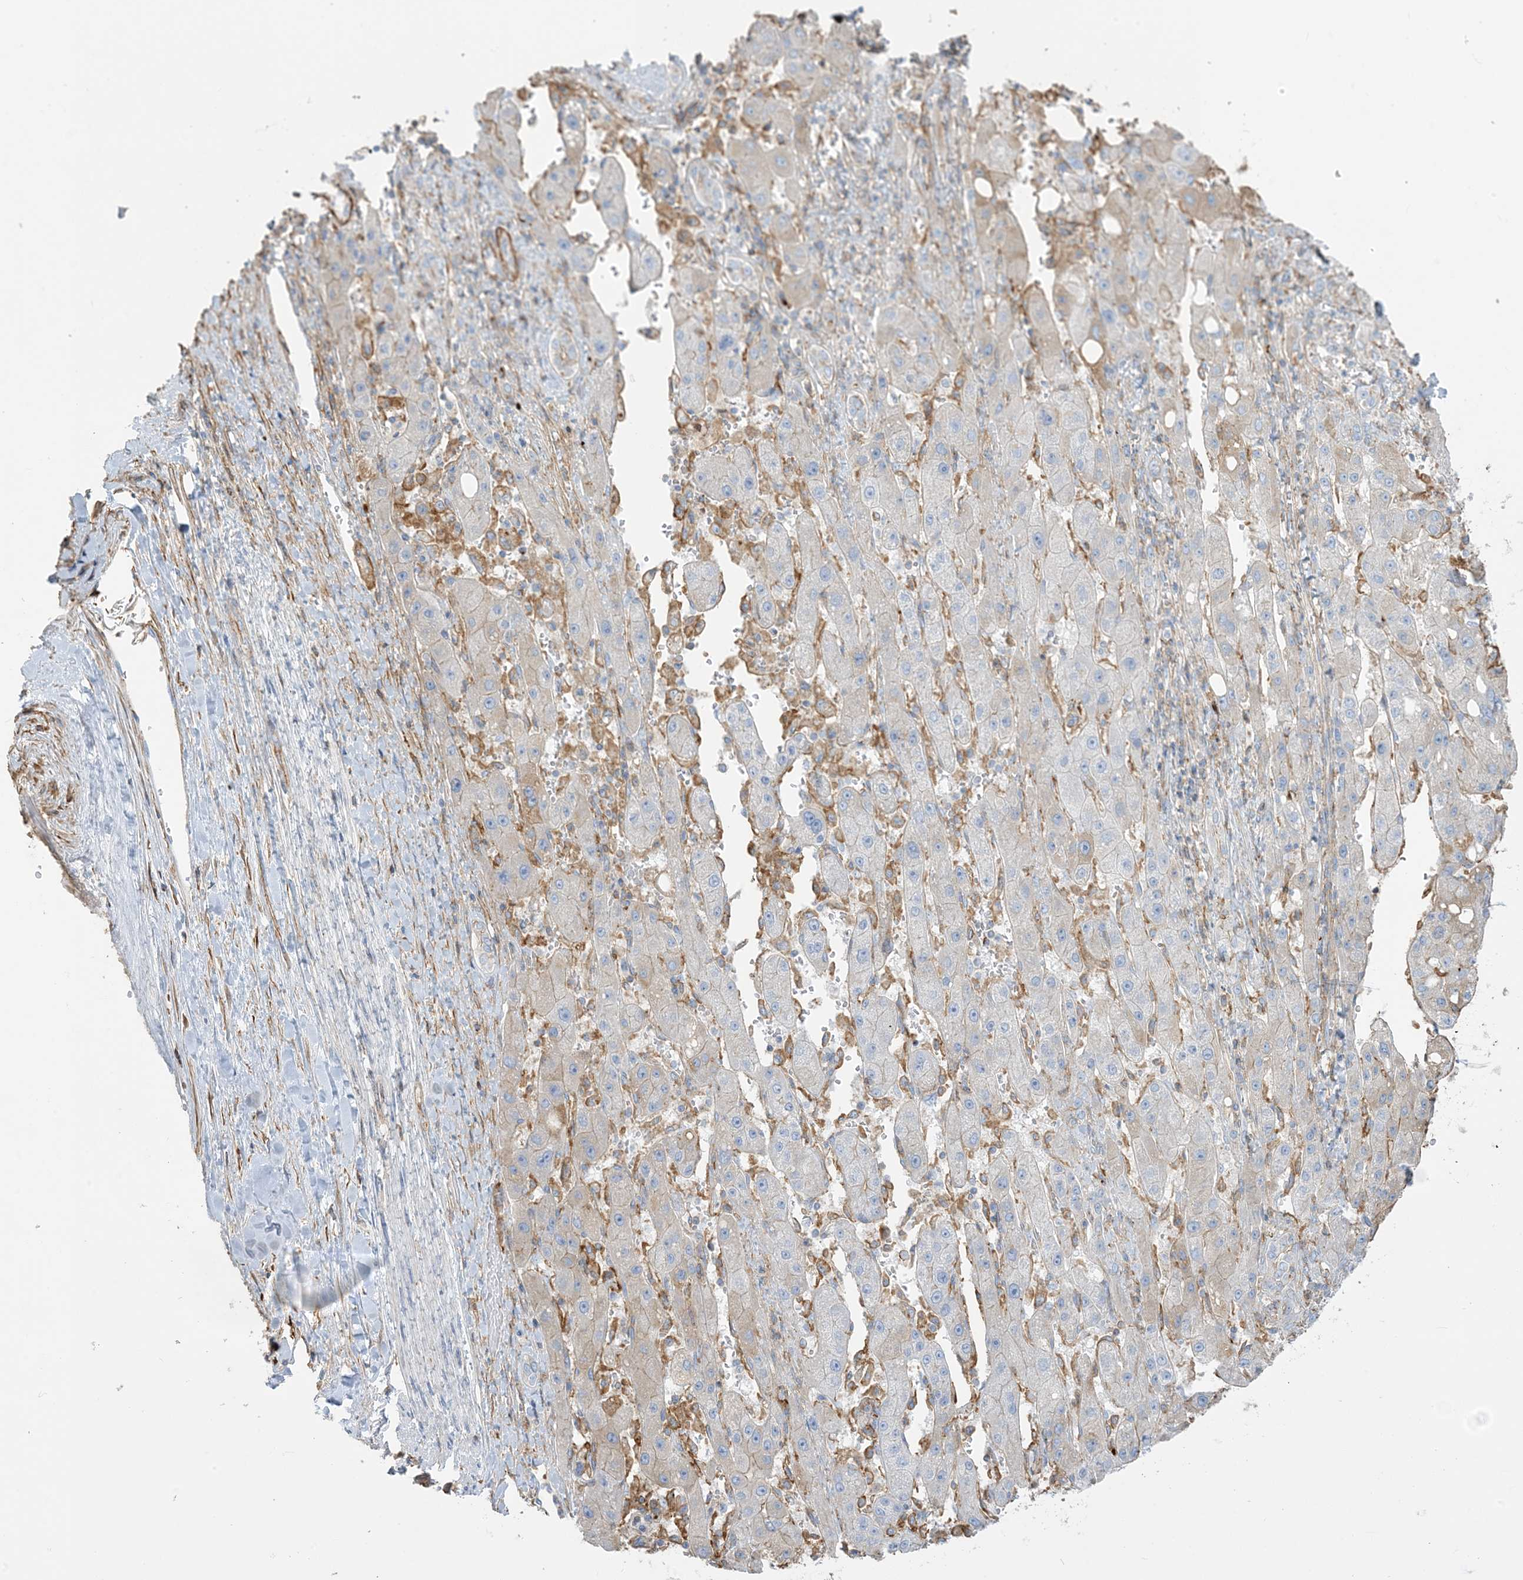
{"staining": {"intensity": "negative", "quantity": "none", "location": "none"}, "tissue": "liver cancer", "cell_type": "Tumor cells", "image_type": "cancer", "snomed": [{"axis": "morphology", "description": "Carcinoma, Hepatocellular, NOS"}, {"axis": "topography", "description": "Liver"}], "caption": "Tumor cells are negative for protein expression in human liver cancer (hepatocellular carcinoma).", "gene": "GTF3C2", "patient": {"sex": "female", "age": 73}}